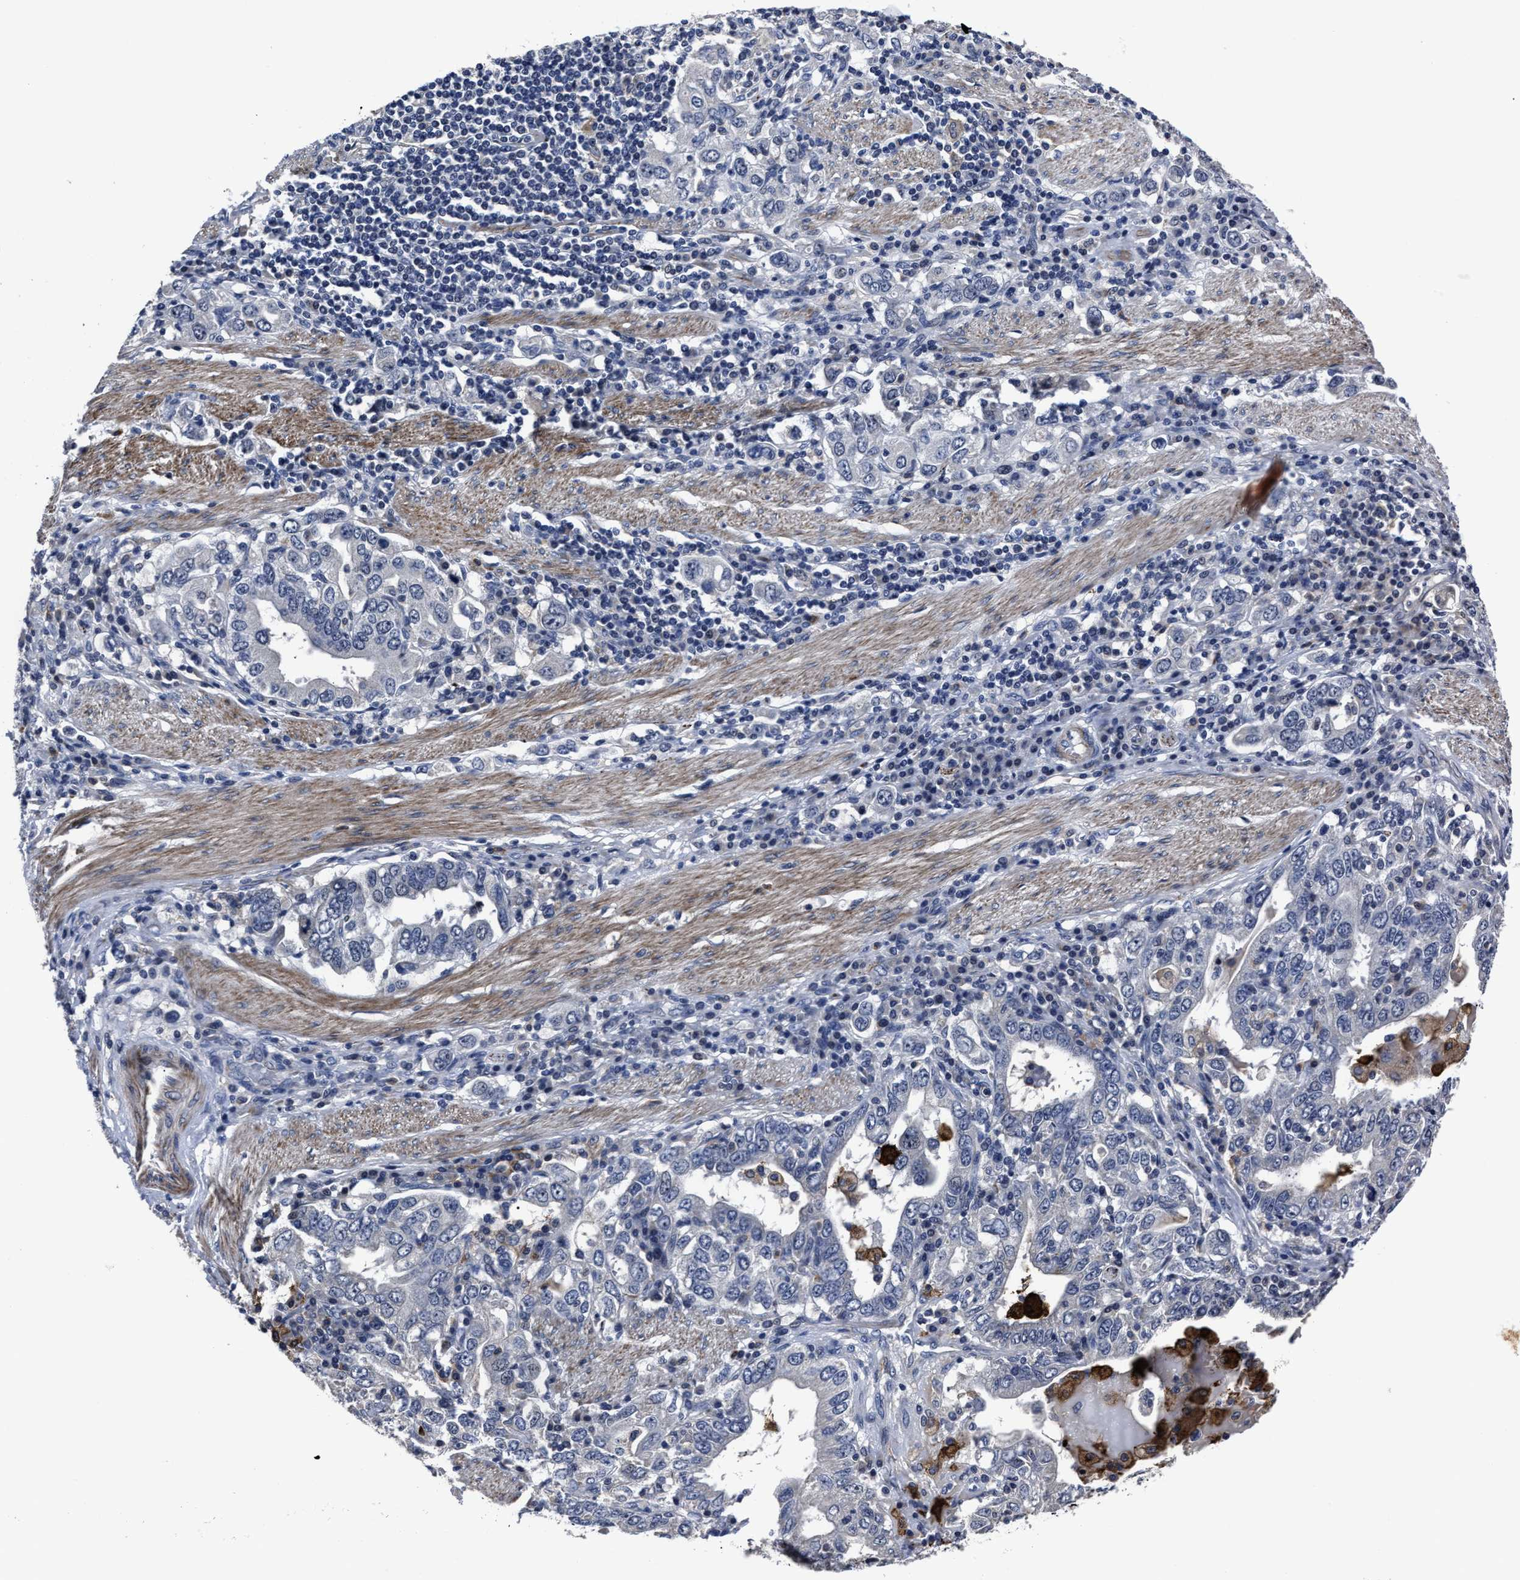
{"staining": {"intensity": "negative", "quantity": "none", "location": "none"}, "tissue": "stomach cancer", "cell_type": "Tumor cells", "image_type": "cancer", "snomed": [{"axis": "morphology", "description": "Adenocarcinoma, NOS"}, {"axis": "topography", "description": "Stomach, upper"}], "caption": "Immunohistochemistry (IHC) photomicrograph of stomach cancer (adenocarcinoma) stained for a protein (brown), which demonstrates no expression in tumor cells.", "gene": "RSBN1L", "patient": {"sex": "male", "age": 62}}